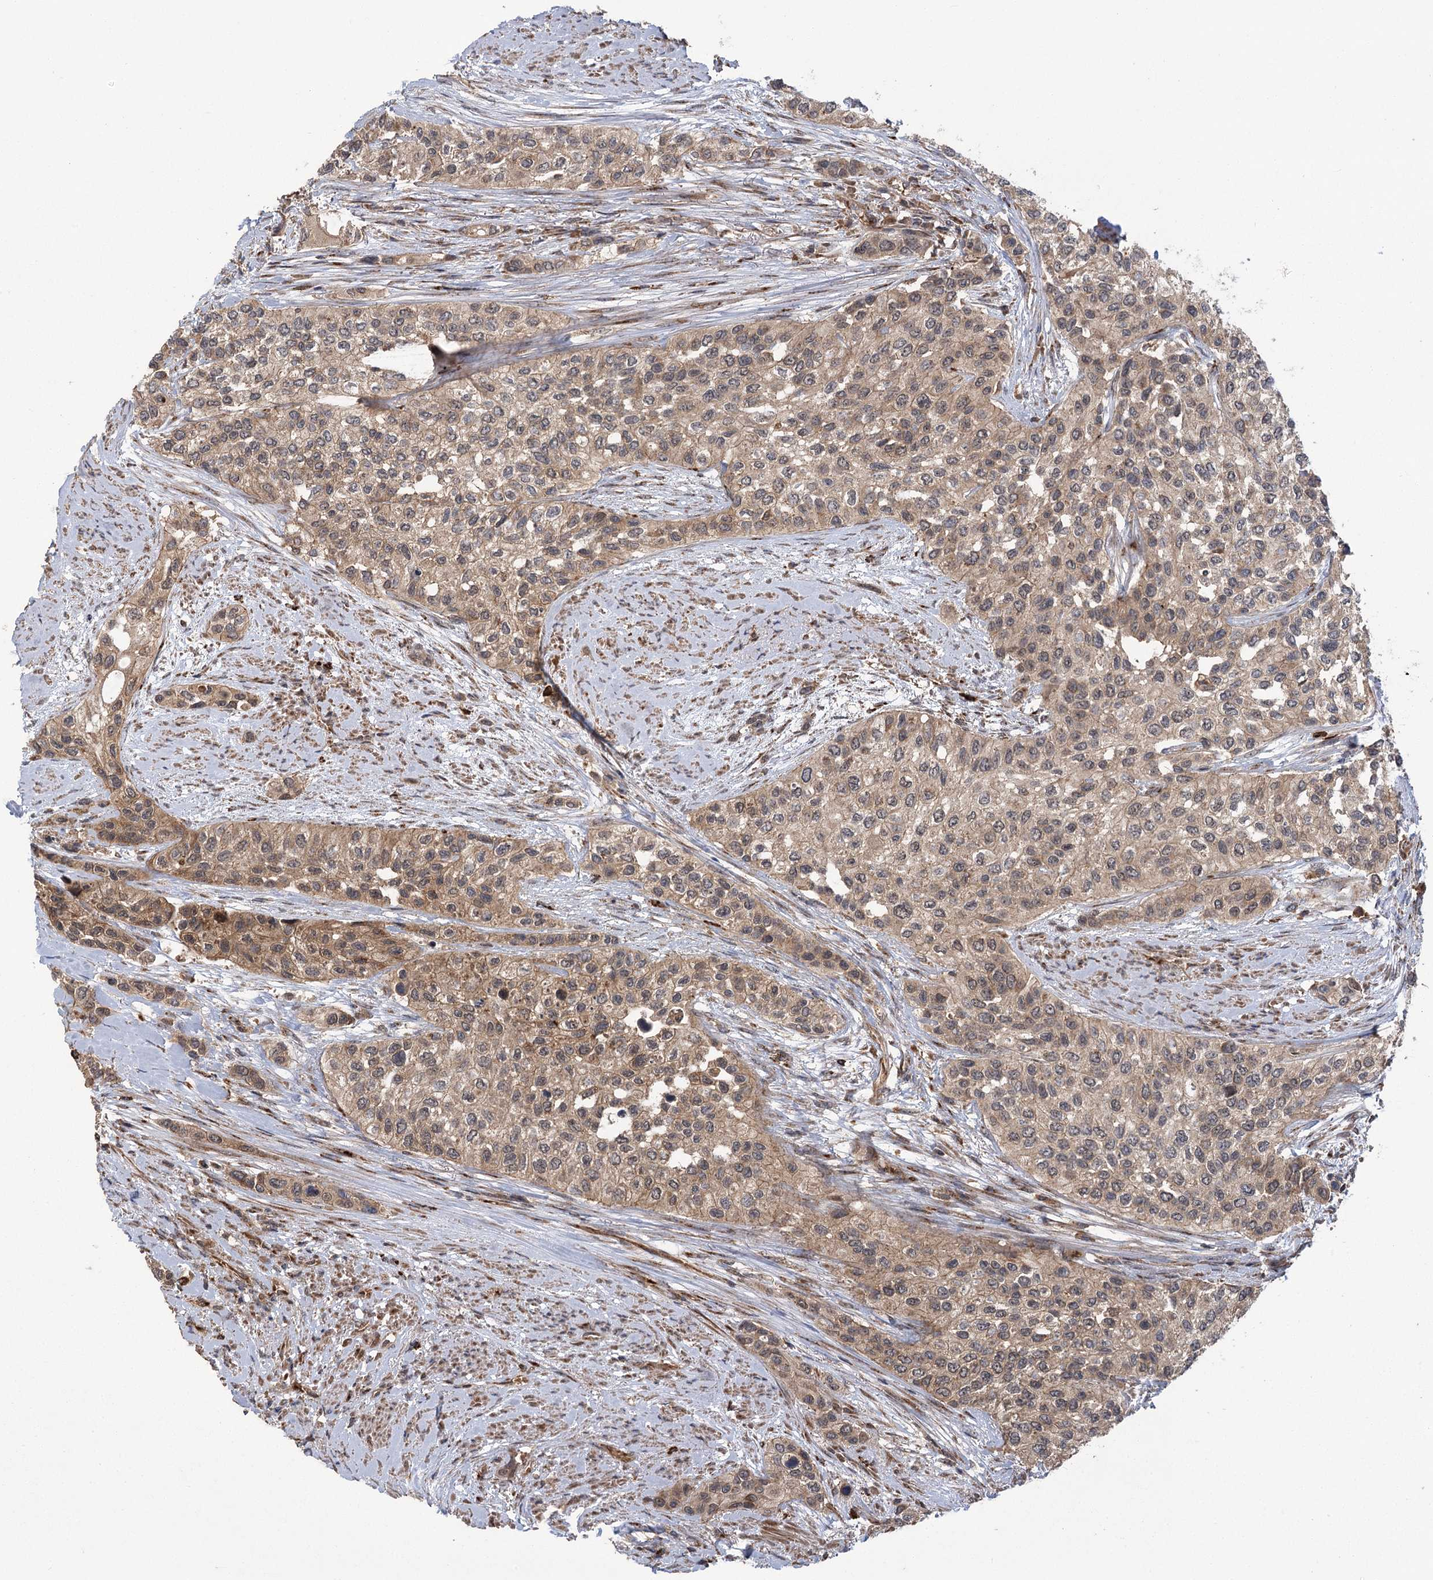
{"staining": {"intensity": "moderate", "quantity": "25%-75%", "location": "cytoplasmic/membranous,nuclear"}, "tissue": "urothelial cancer", "cell_type": "Tumor cells", "image_type": "cancer", "snomed": [{"axis": "morphology", "description": "Normal tissue, NOS"}, {"axis": "morphology", "description": "Urothelial carcinoma, High grade"}, {"axis": "topography", "description": "Vascular tissue"}, {"axis": "topography", "description": "Urinary bladder"}], "caption": "High-grade urothelial carcinoma stained with a brown dye reveals moderate cytoplasmic/membranous and nuclear positive positivity in about 25%-75% of tumor cells.", "gene": "CARD19", "patient": {"sex": "female", "age": 56}}